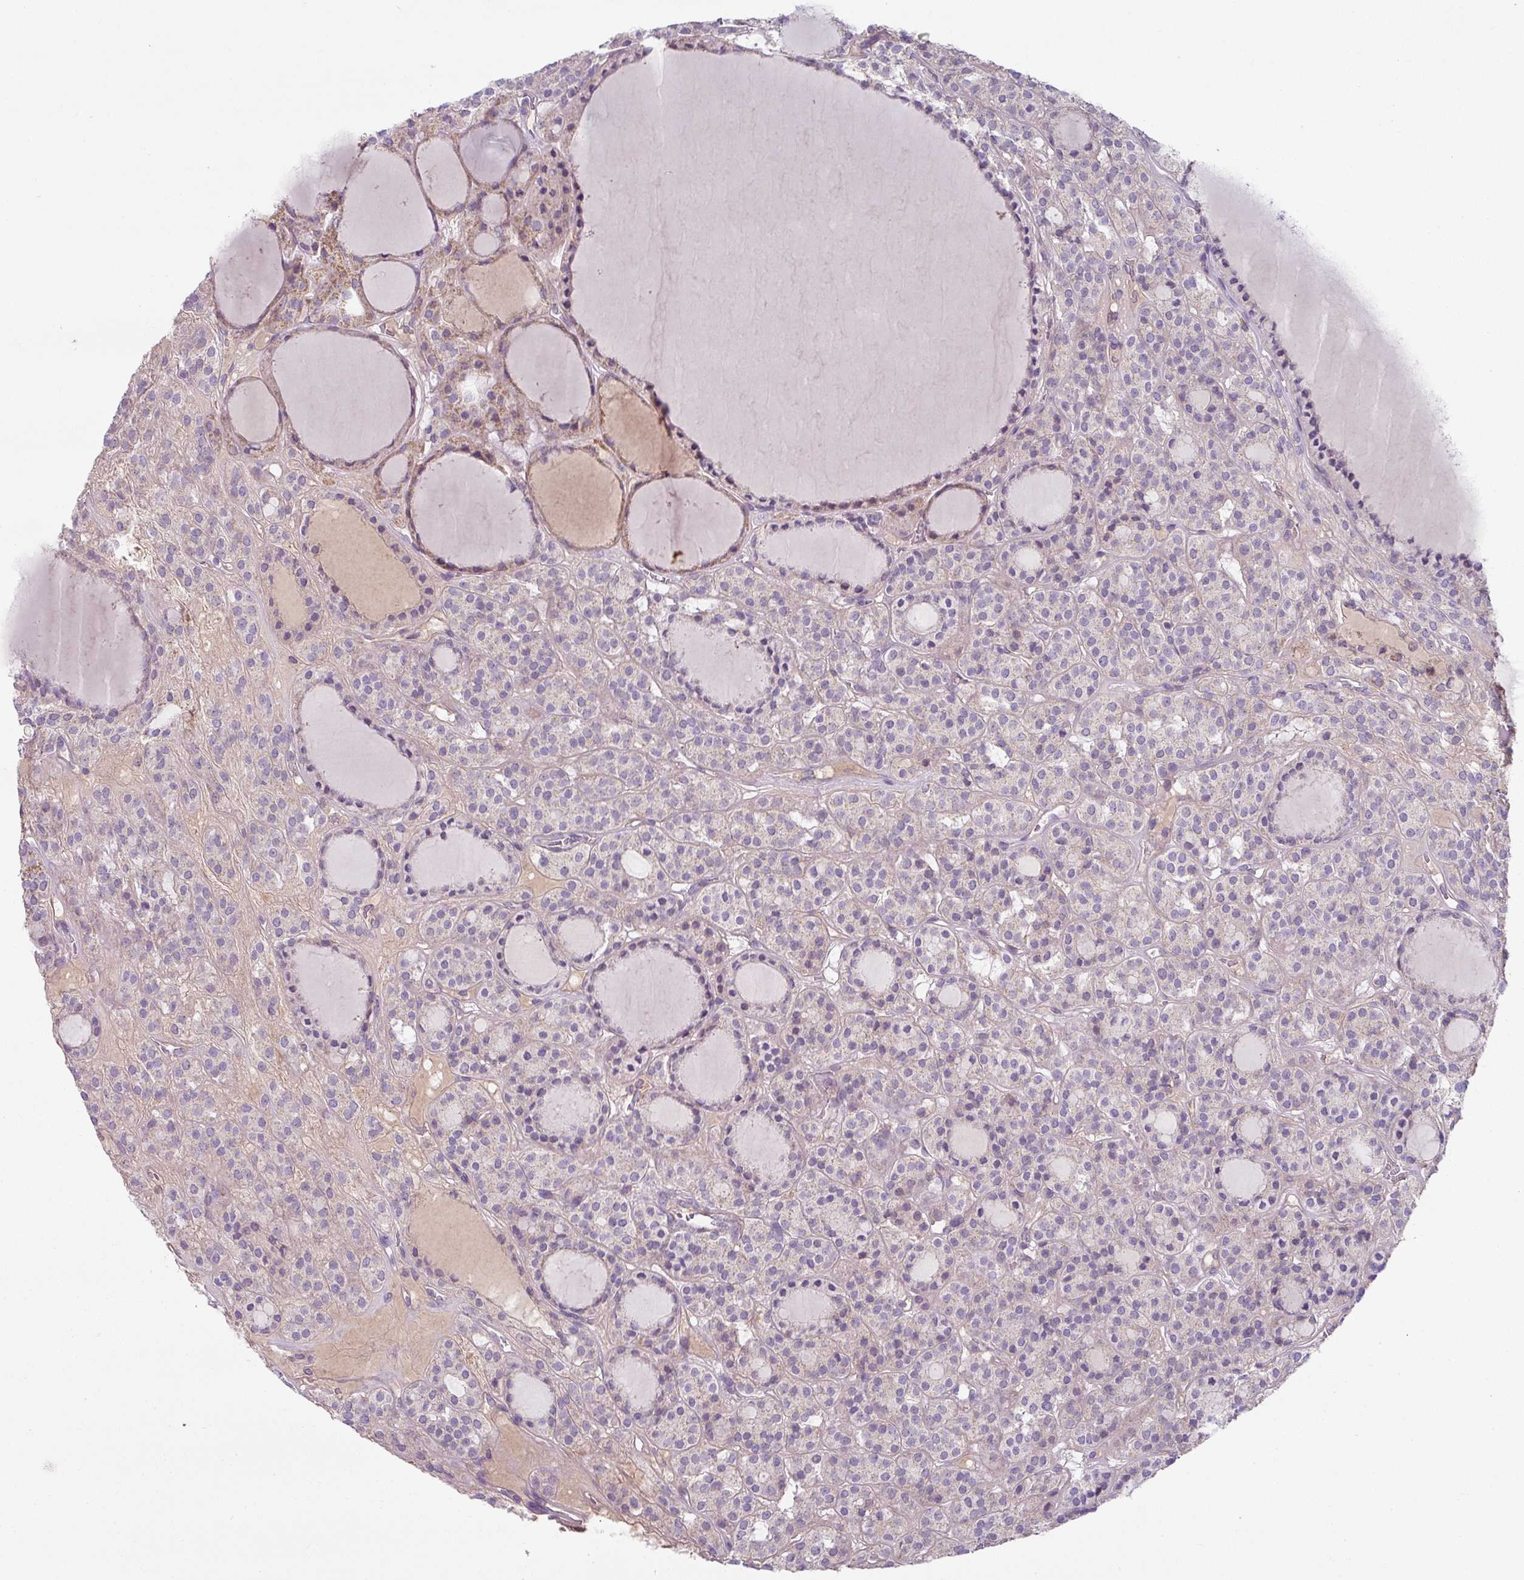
{"staining": {"intensity": "negative", "quantity": "none", "location": "none"}, "tissue": "thyroid cancer", "cell_type": "Tumor cells", "image_type": "cancer", "snomed": [{"axis": "morphology", "description": "Follicular adenoma carcinoma, NOS"}, {"axis": "topography", "description": "Thyroid gland"}], "caption": "An IHC histopathology image of thyroid cancer is shown. There is no staining in tumor cells of thyroid cancer.", "gene": "LRRC9", "patient": {"sex": "female", "age": 63}}